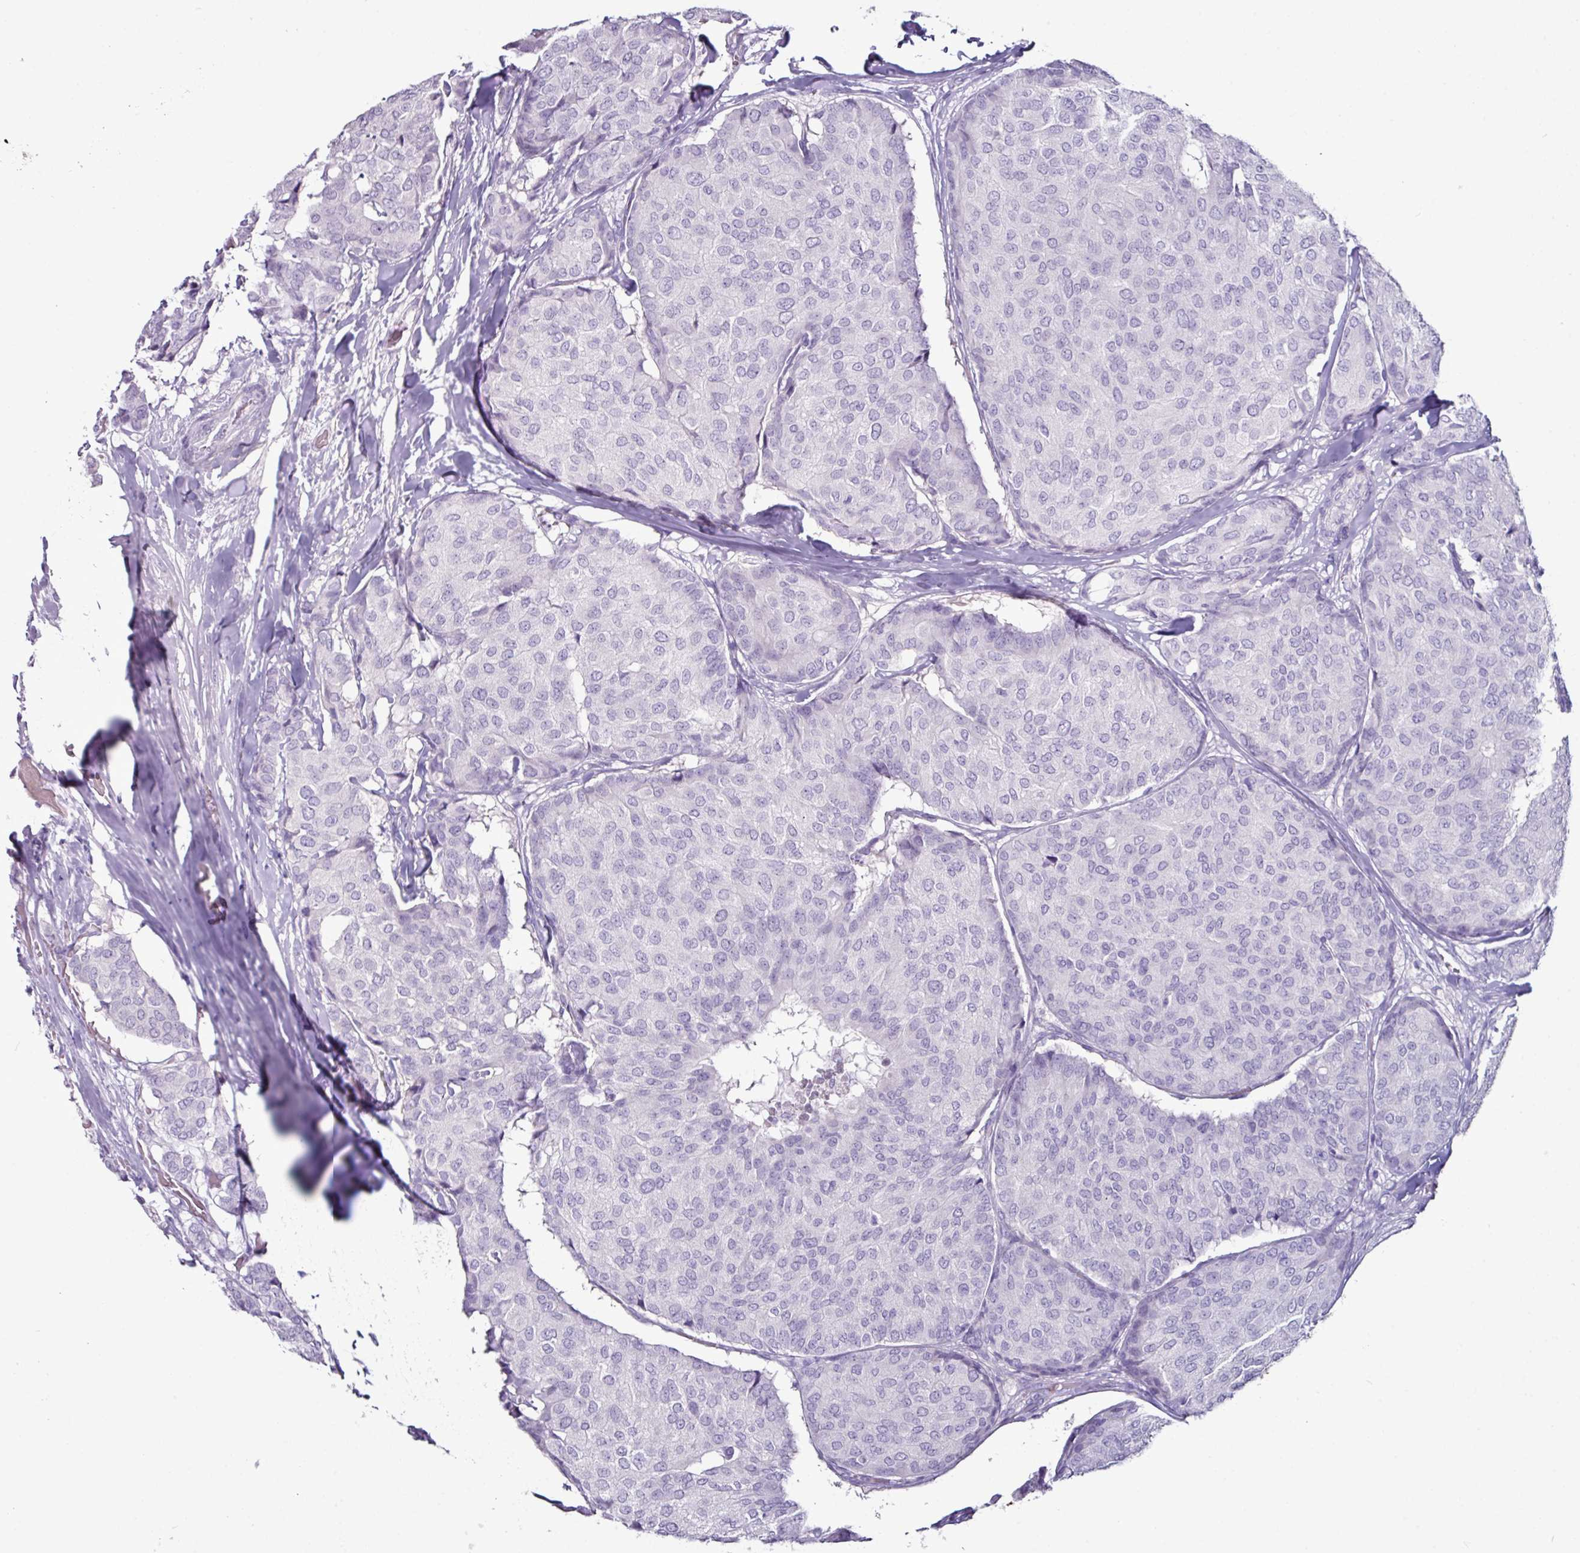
{"staining": {"intensity": "negative", "quantity": "none", "location": "none"}, "tissue": "breast cancer", "cell_type": "Tumor cells", "image_type": "cancer", "snomed": [{"axis": "morphology", "description": "Duct carcinoma"}, {"axis": "topography", "description": "Breast"}], "caption": "DAB (3,3'-diaminobenzidine) immunohistochemical staining of human breast cancer exhibits no significant expression in tumor cells.", "gene": "GLP2R", "patient": {"sex": "female", "age": 75}}